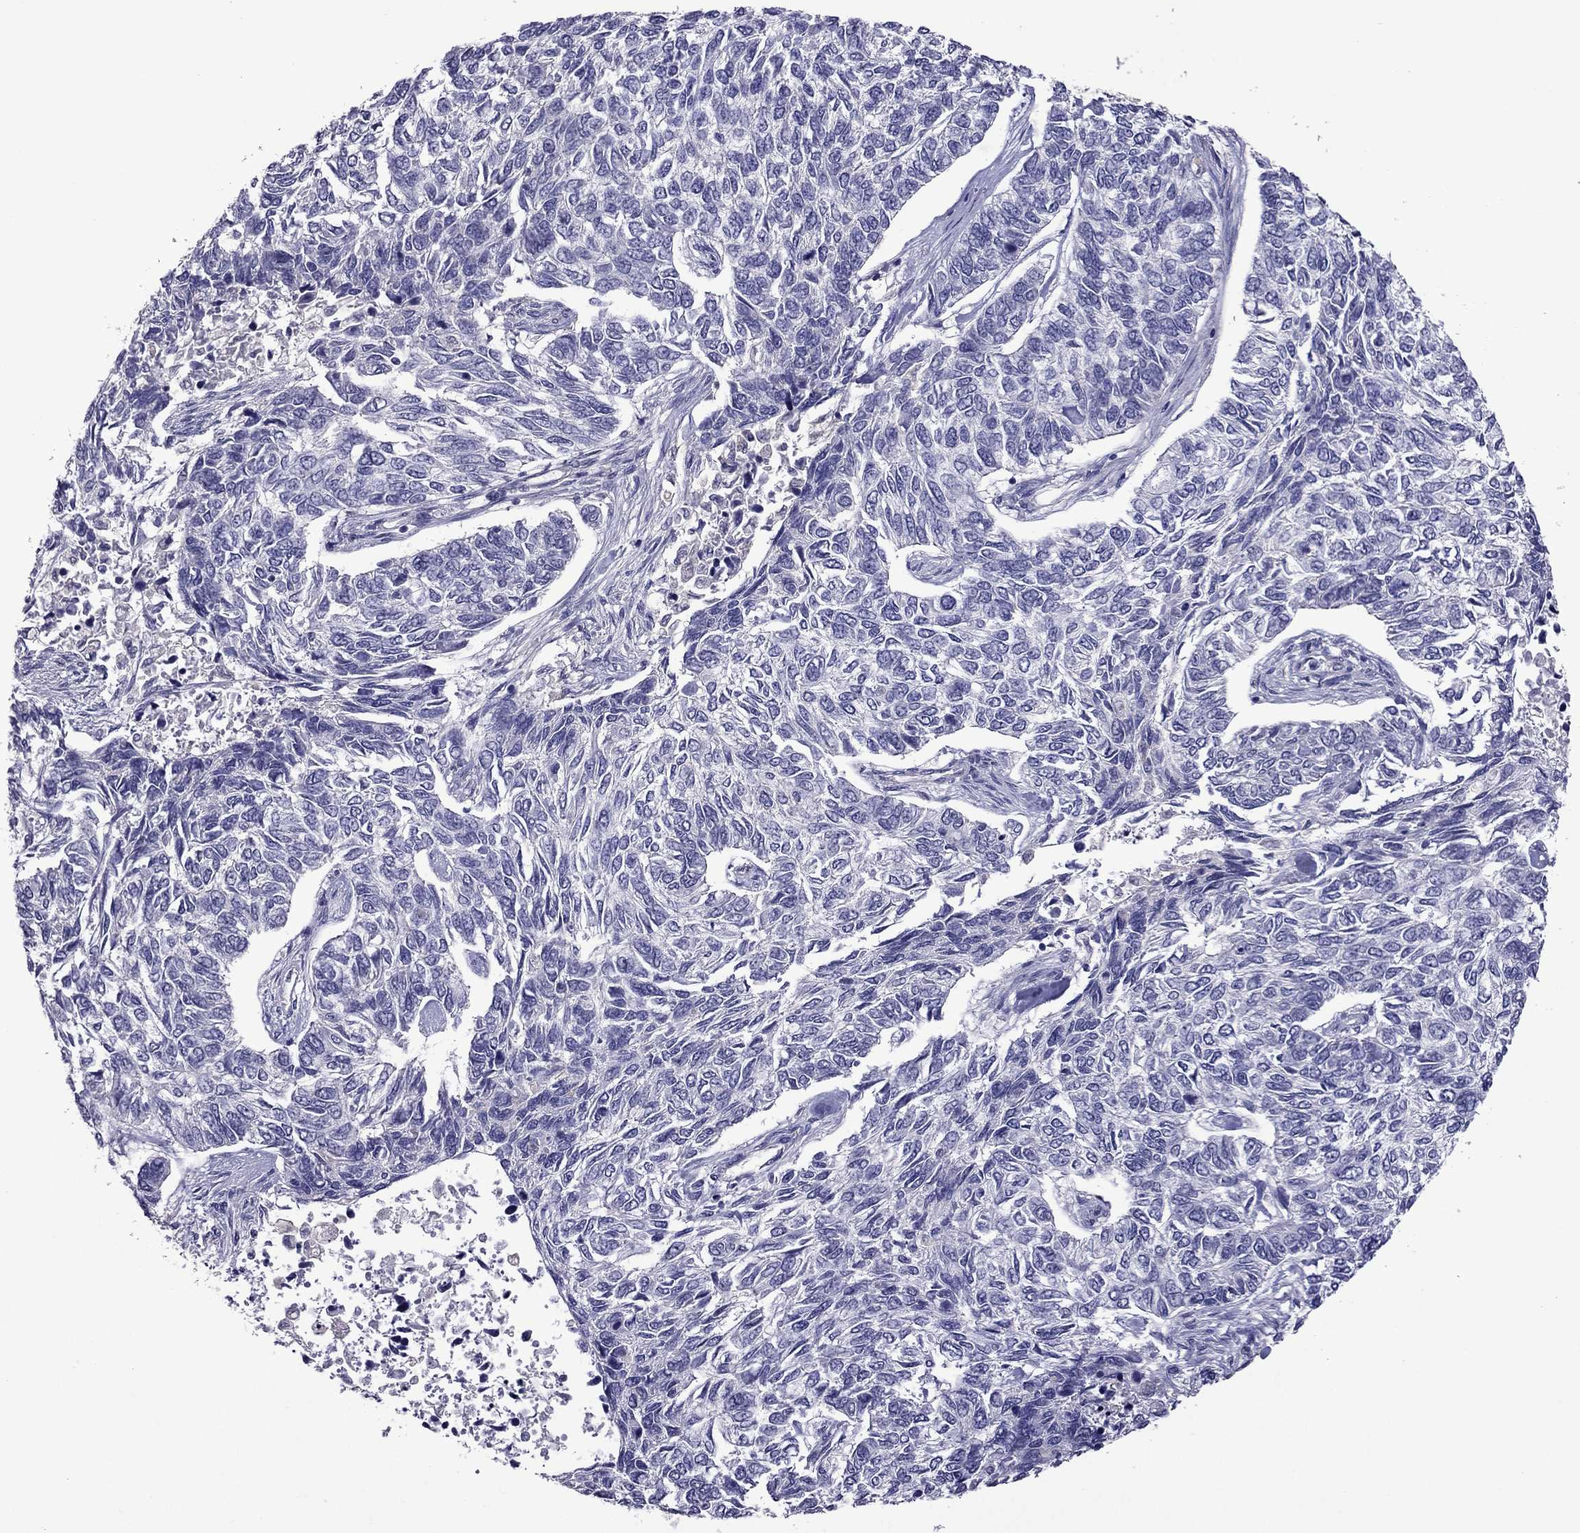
{"staining": {"intensity": "negative", "quantity": "none", "location": "none"}, "tissue": "skin cancer", "cell_type": "Tumor cells", "image_type": "cancer", "snomed": [{"axis": "morphology", "description": "Basal cell carcinoma"}, {"axis": "topography", "description": "Skin"}], "caption": "DAB (3,3'-diaminobenzidine) immunohistochemical staining of human skin basal cell carcinoma displays no significant expression in tumor cells.", "gene": "CDK5", "patient": {"sex": "female", "age": 65}}